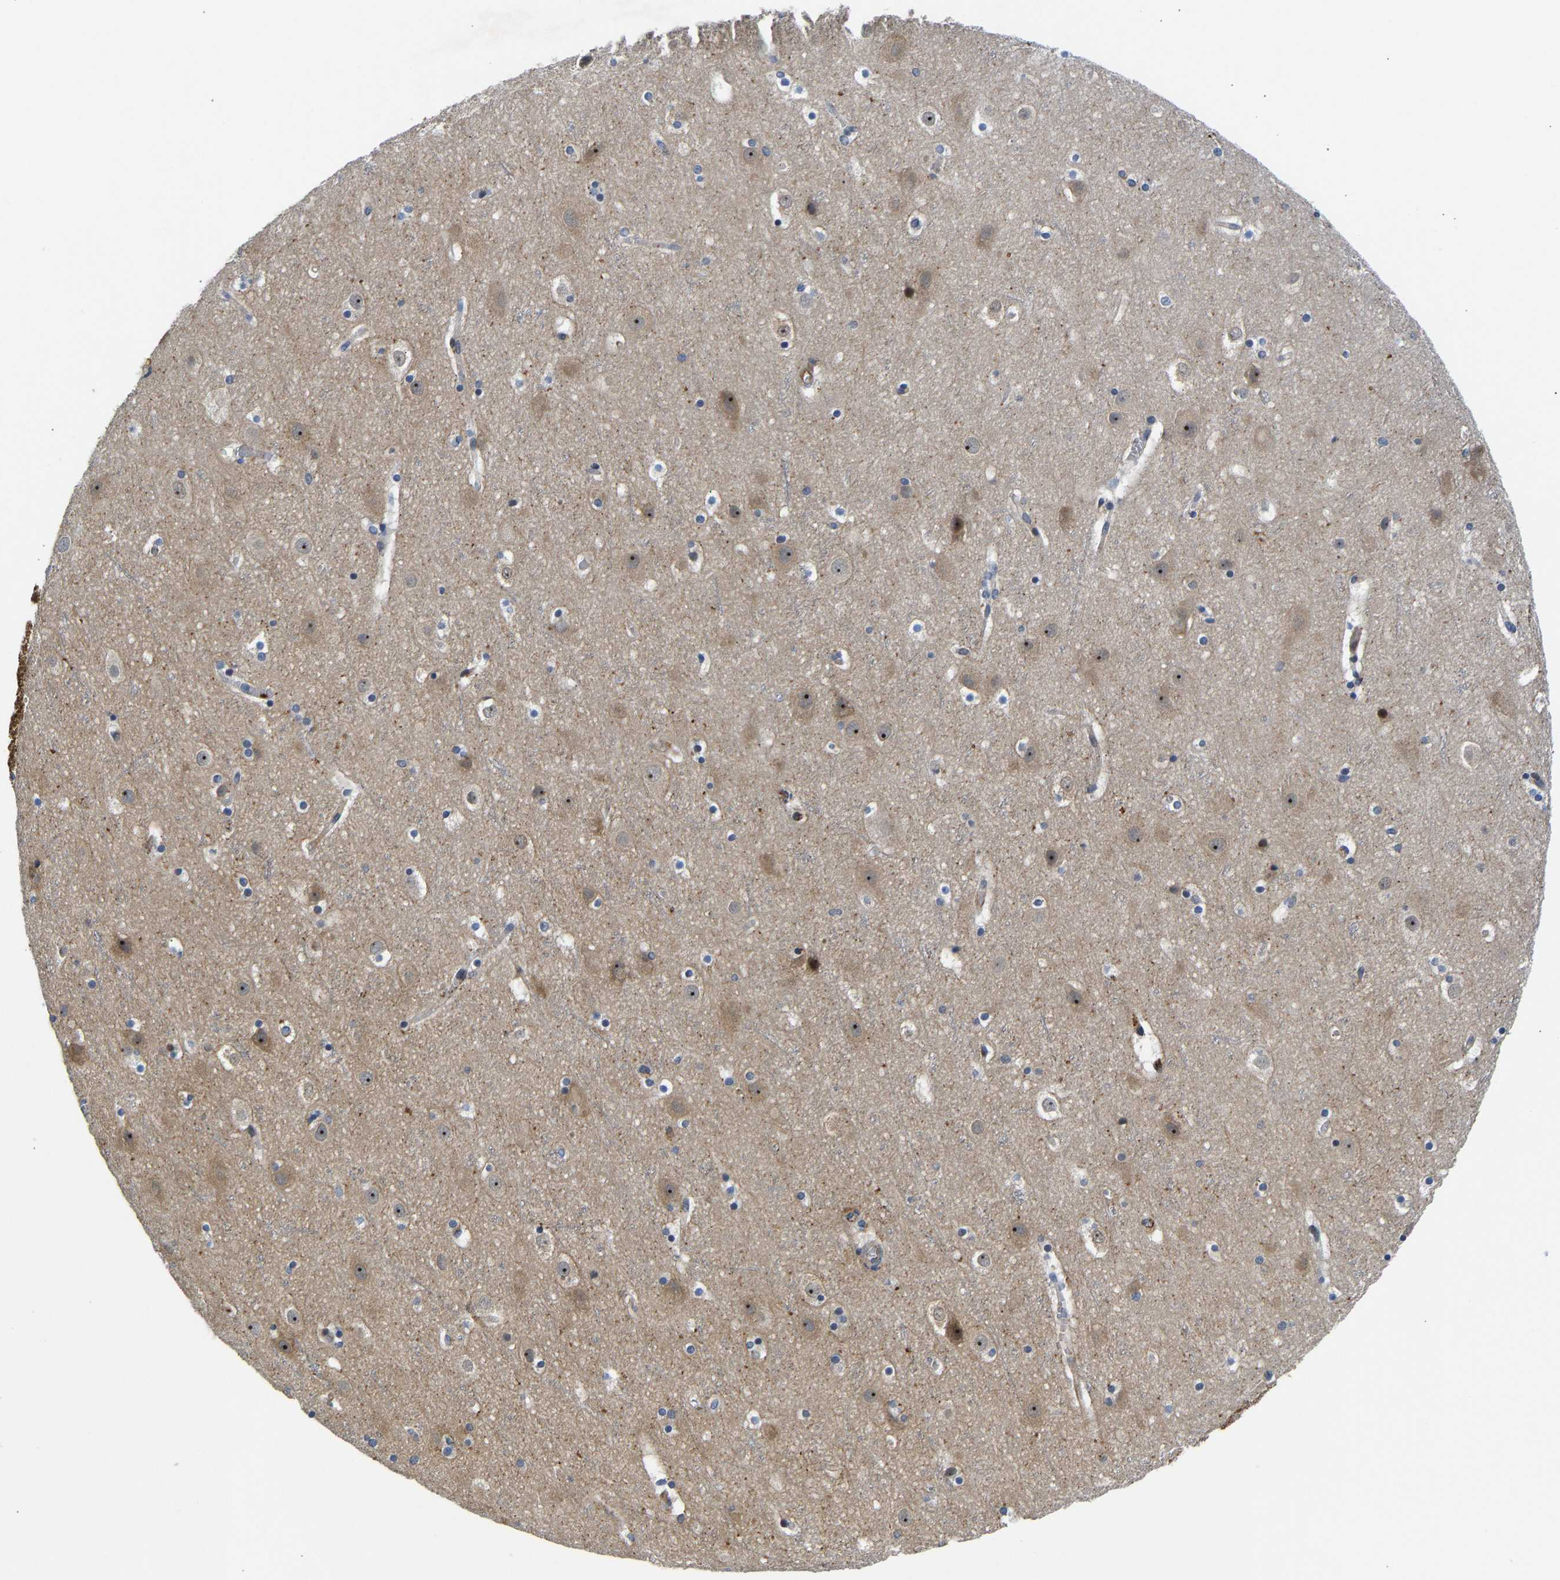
{"staining": {"intensity": "weak", "quantity": ">75%", "location": "cytoplasmic/membranous"}, "tissue": "cerebral cortex", "cell_type": "Endothelial cells", "image_type": "normal", "snomed": [{"axis": "morphology", "description": "Normal tissue, NOS"}, {"axis": "topography", "description": "Cerebral cortex"}], "caption": "This histopathology image demonstrates IHC staining of benign cerebral cortex, with low weak cytoplasmic/membranous positivity in about >75% of endothelial cells.", "gene": "RESF1", "patient": {"sex": "male", "age": 45}}